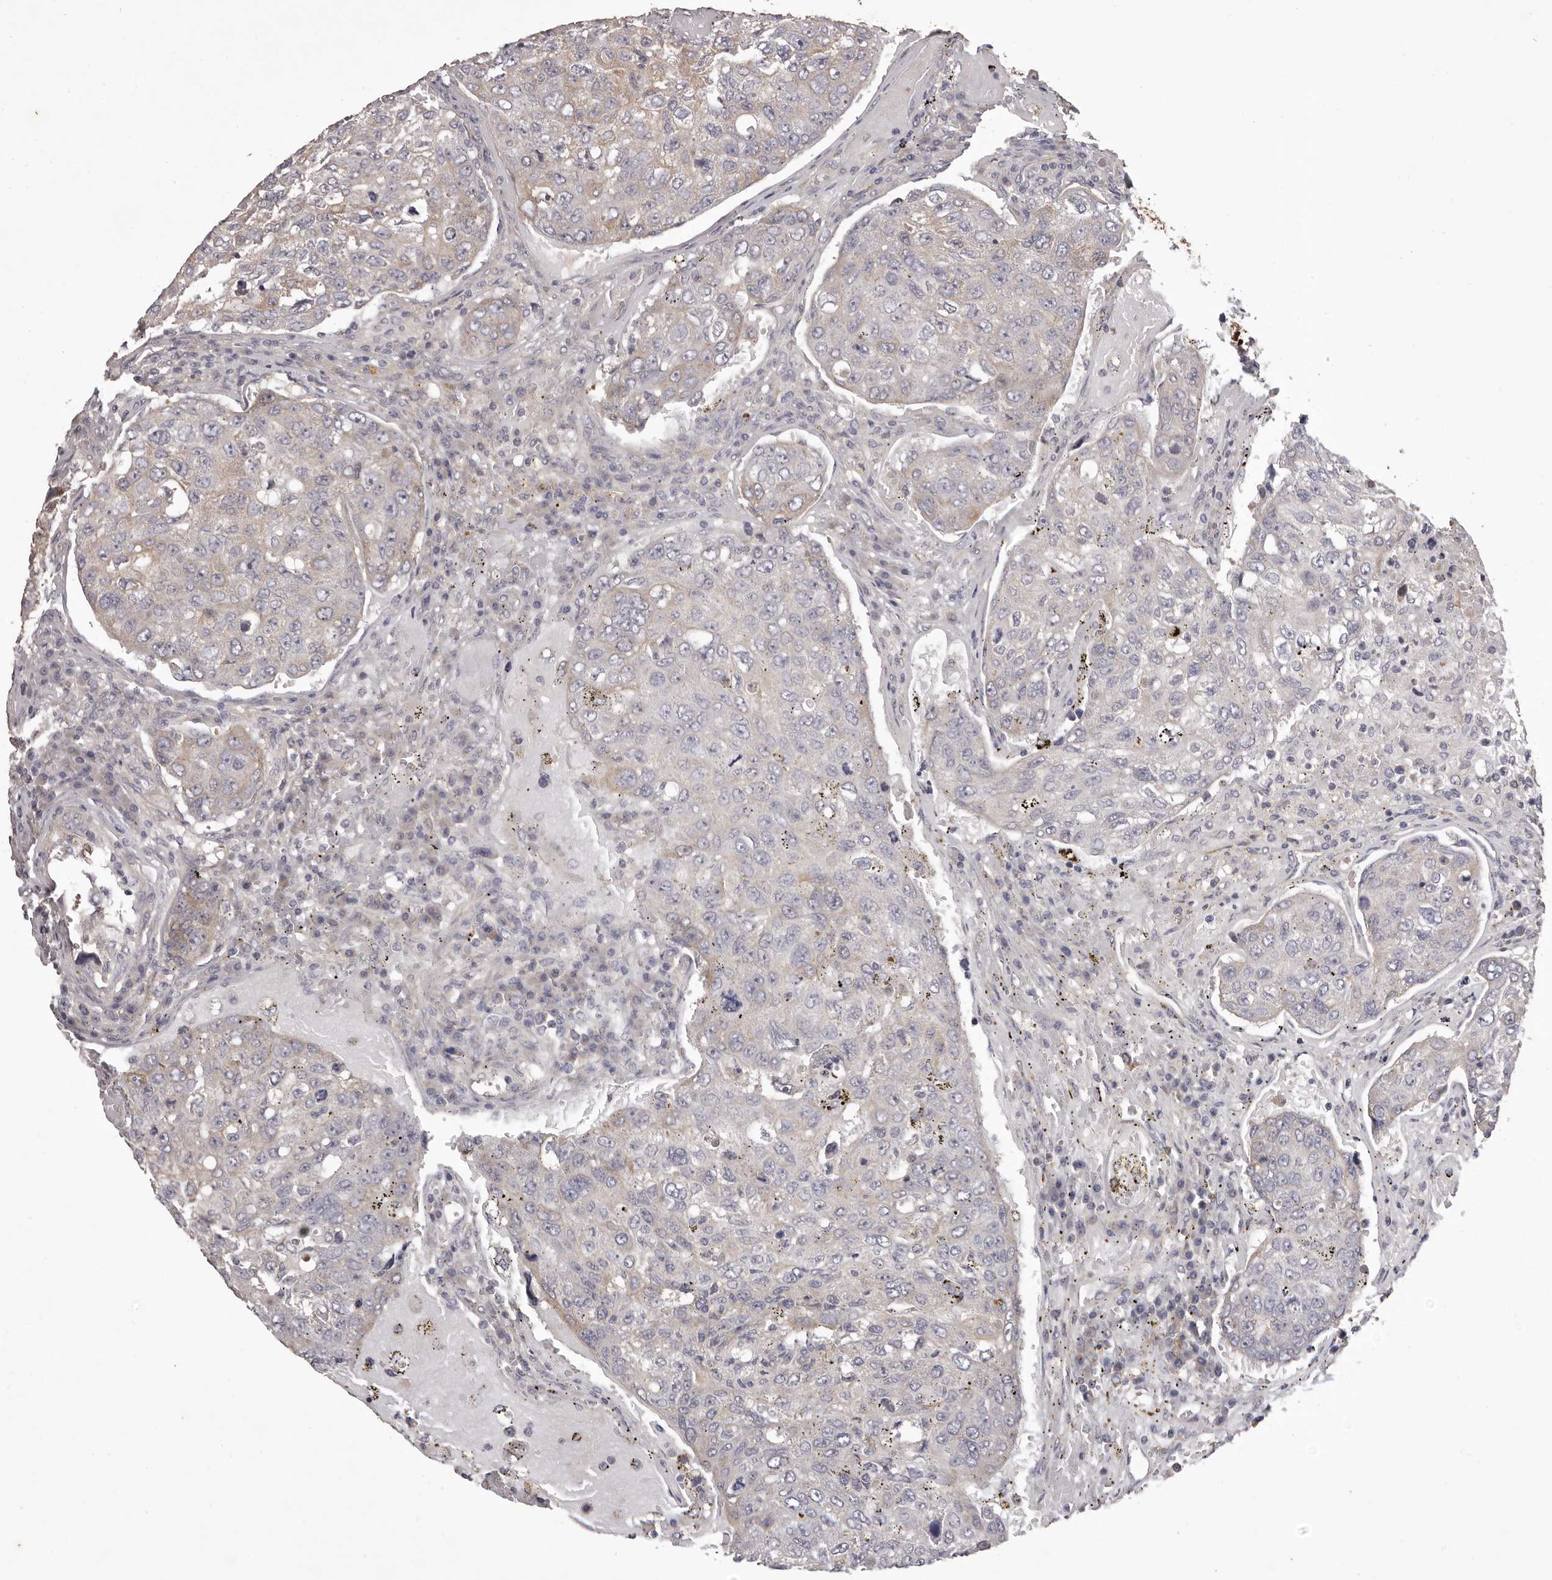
{"staining": {"intensity": "negative", "quantity": "none", "location": "none"}, "tissue": "urothelial cancer", "cell_type": "Tumor cells", "image_type": "cancer", "snomed": [{"axis": "morphology", "description": "Urothelial carcinoma, High grade"}, {"axis": "topography", "description": "Lymph node"}, {"axis": "topography", "description": "Urinary bladder"}], "caption": "Tumor cells show no significant protein staining in high-grade urothelial carcinoma.", "gene": "PNRC1", "patient": {"sex": "male", "age": 51}}